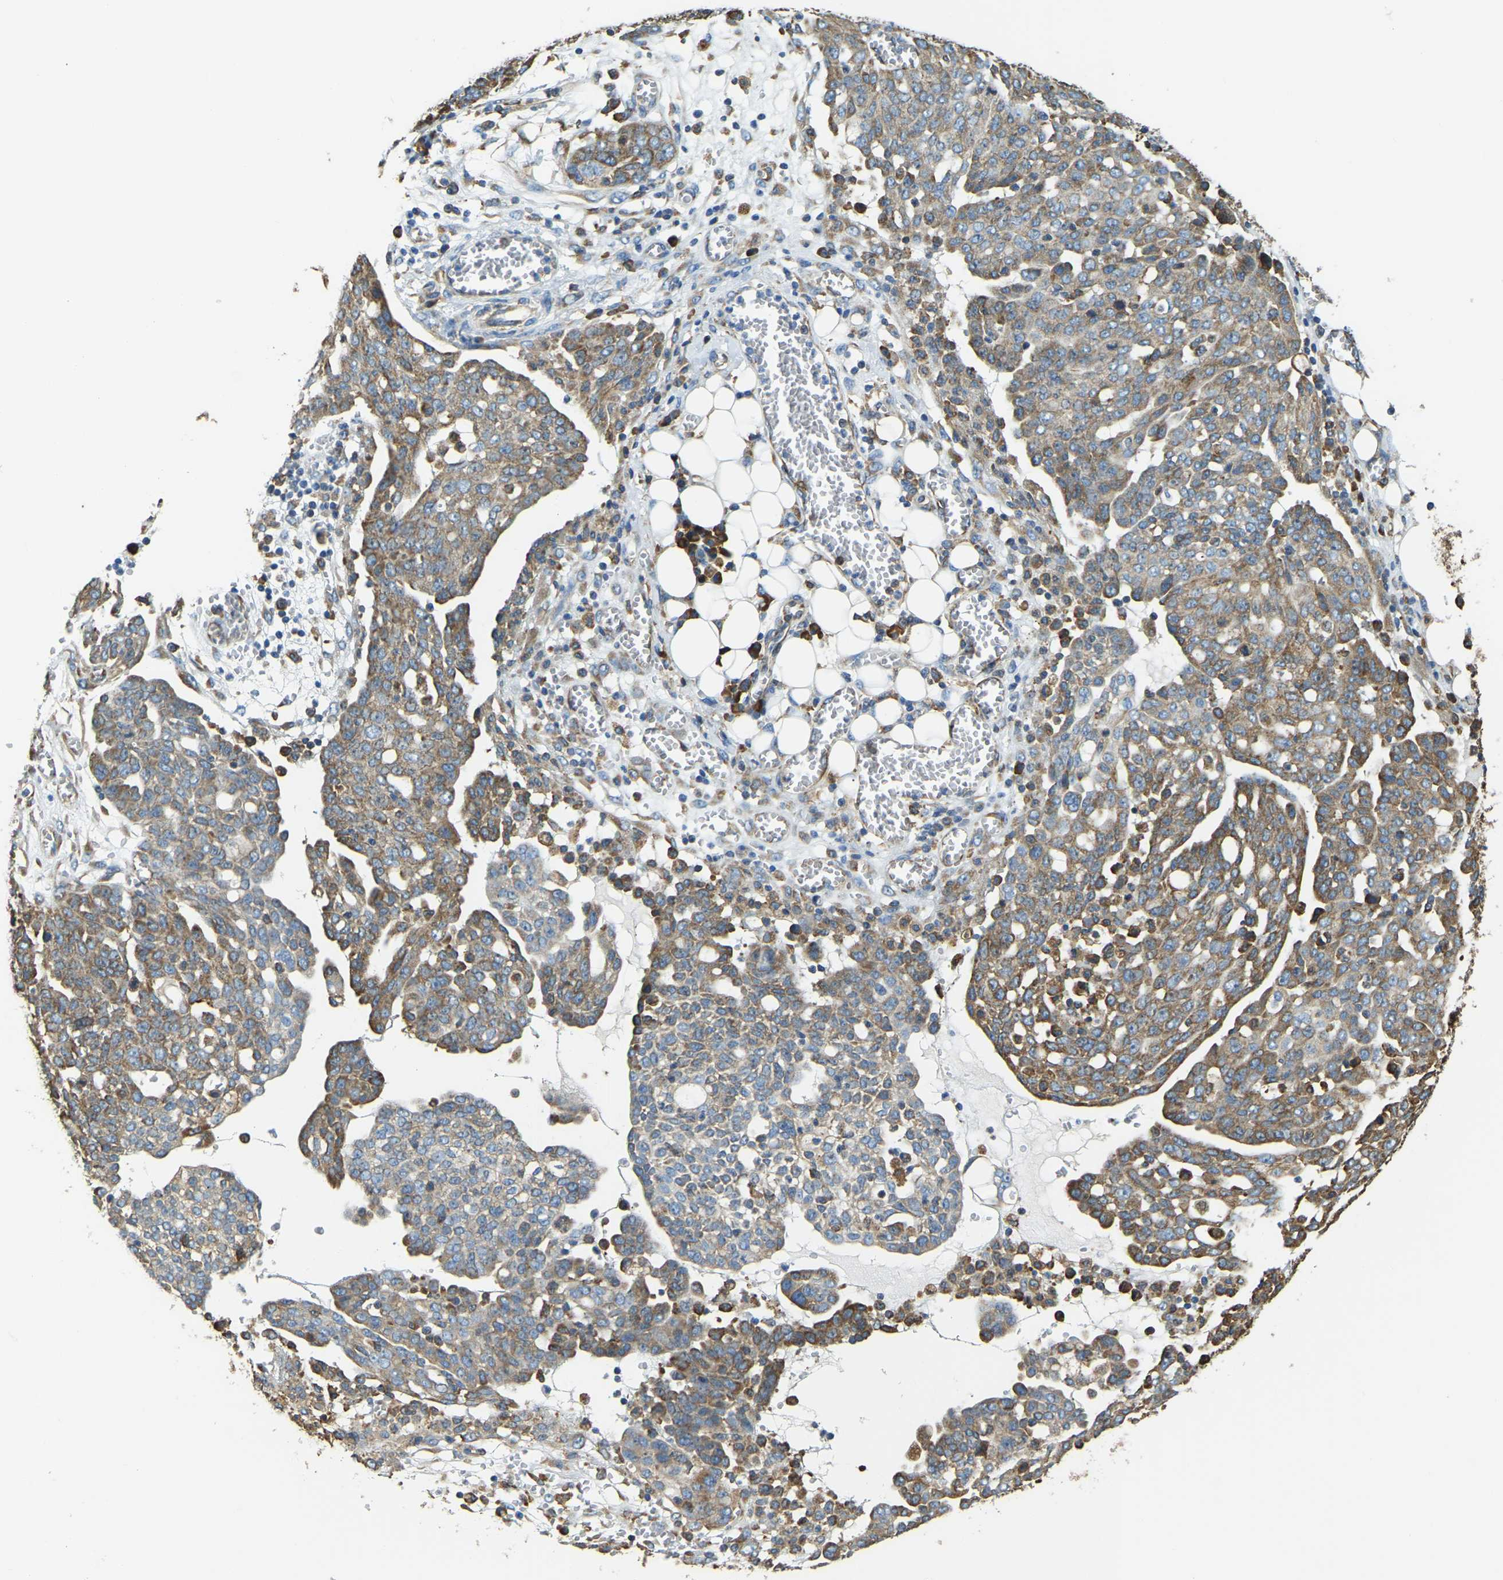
{"staining": {"intensity": "moderate", "quantity": "25%-75%", "location": "cytoplasmic/membranous"}, "tissue": "ovarian cancer", "cell_type": "Tumor cells", "image_type": "cancer", "snomed": [{"axis": "morphology", "description": "Cystadenocarcinoma, serous, NOS"}, {"axis": "topography", "description": "Soft tissue"}, {"axis": "topography", "description": "Ovary"}], "caption": "Human serous cystadenocarcinoma (ovarian) stained for a protein (brown) exhibits moderate cytoplasmic/membranous positive staining in about 25%-75% of tumor cells.", "gene": "RNF115", "patient": {"sex": "female", "age": 57}}